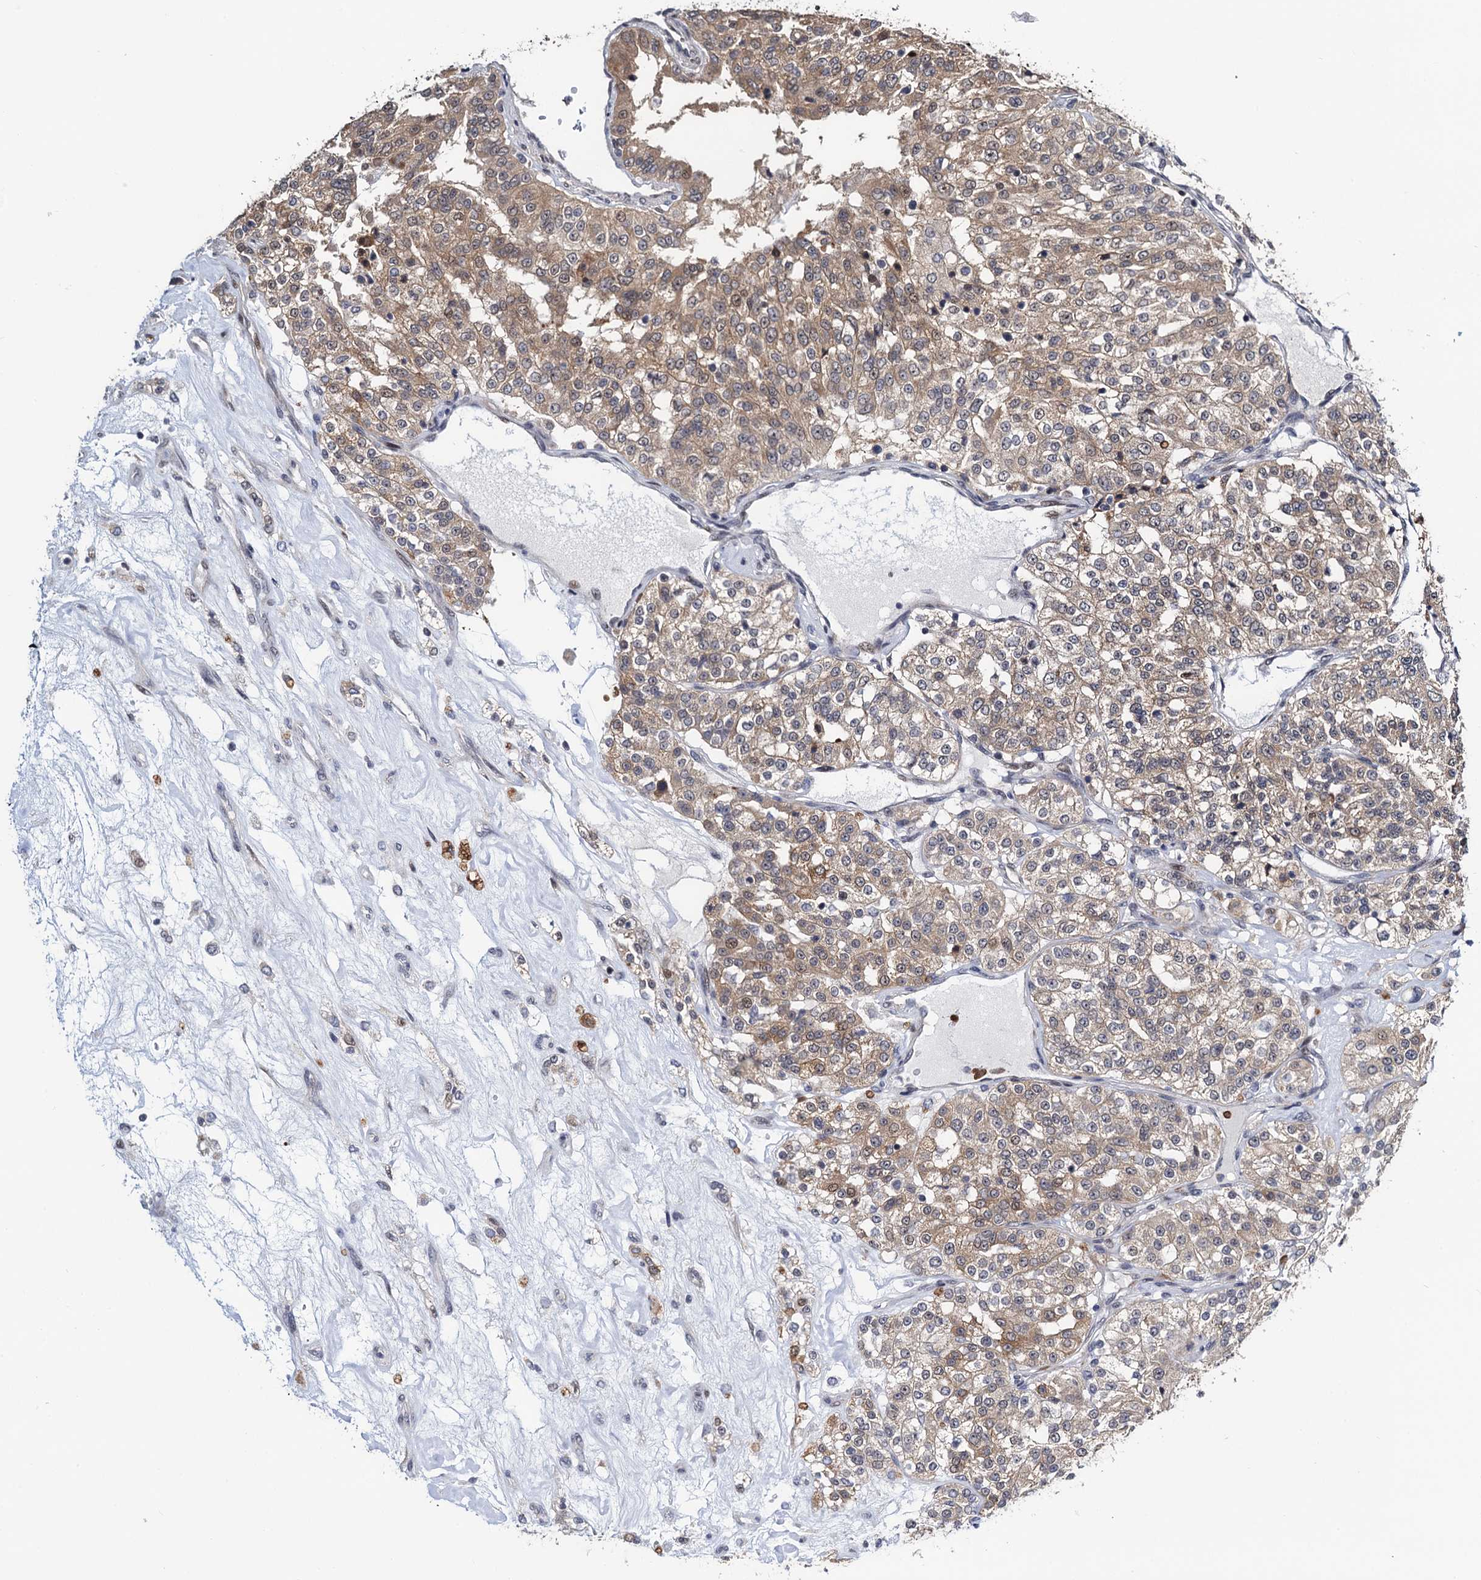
{"staining": {"intensity": "moderate", "quantity": ">75%", "location": "cytoplasmic/membranous"}, "tissue": "renal cancer", "cell_type": "Tumor cells", "image_type": "cancer", "snomed": [{"axis": "morphology", "description": "Adenocarcinoma, NOS"}, {"axis": "topography", "description": "Kidney"}], "caption": "A micrograph of human renal cancer (adenocarcinoma) stained for a protein exhibits moderate cytoplasmic/membranous brown staining in tumor cells.", "gene": "FAM222A", "patient": {"sex": "female", "age": 63}}